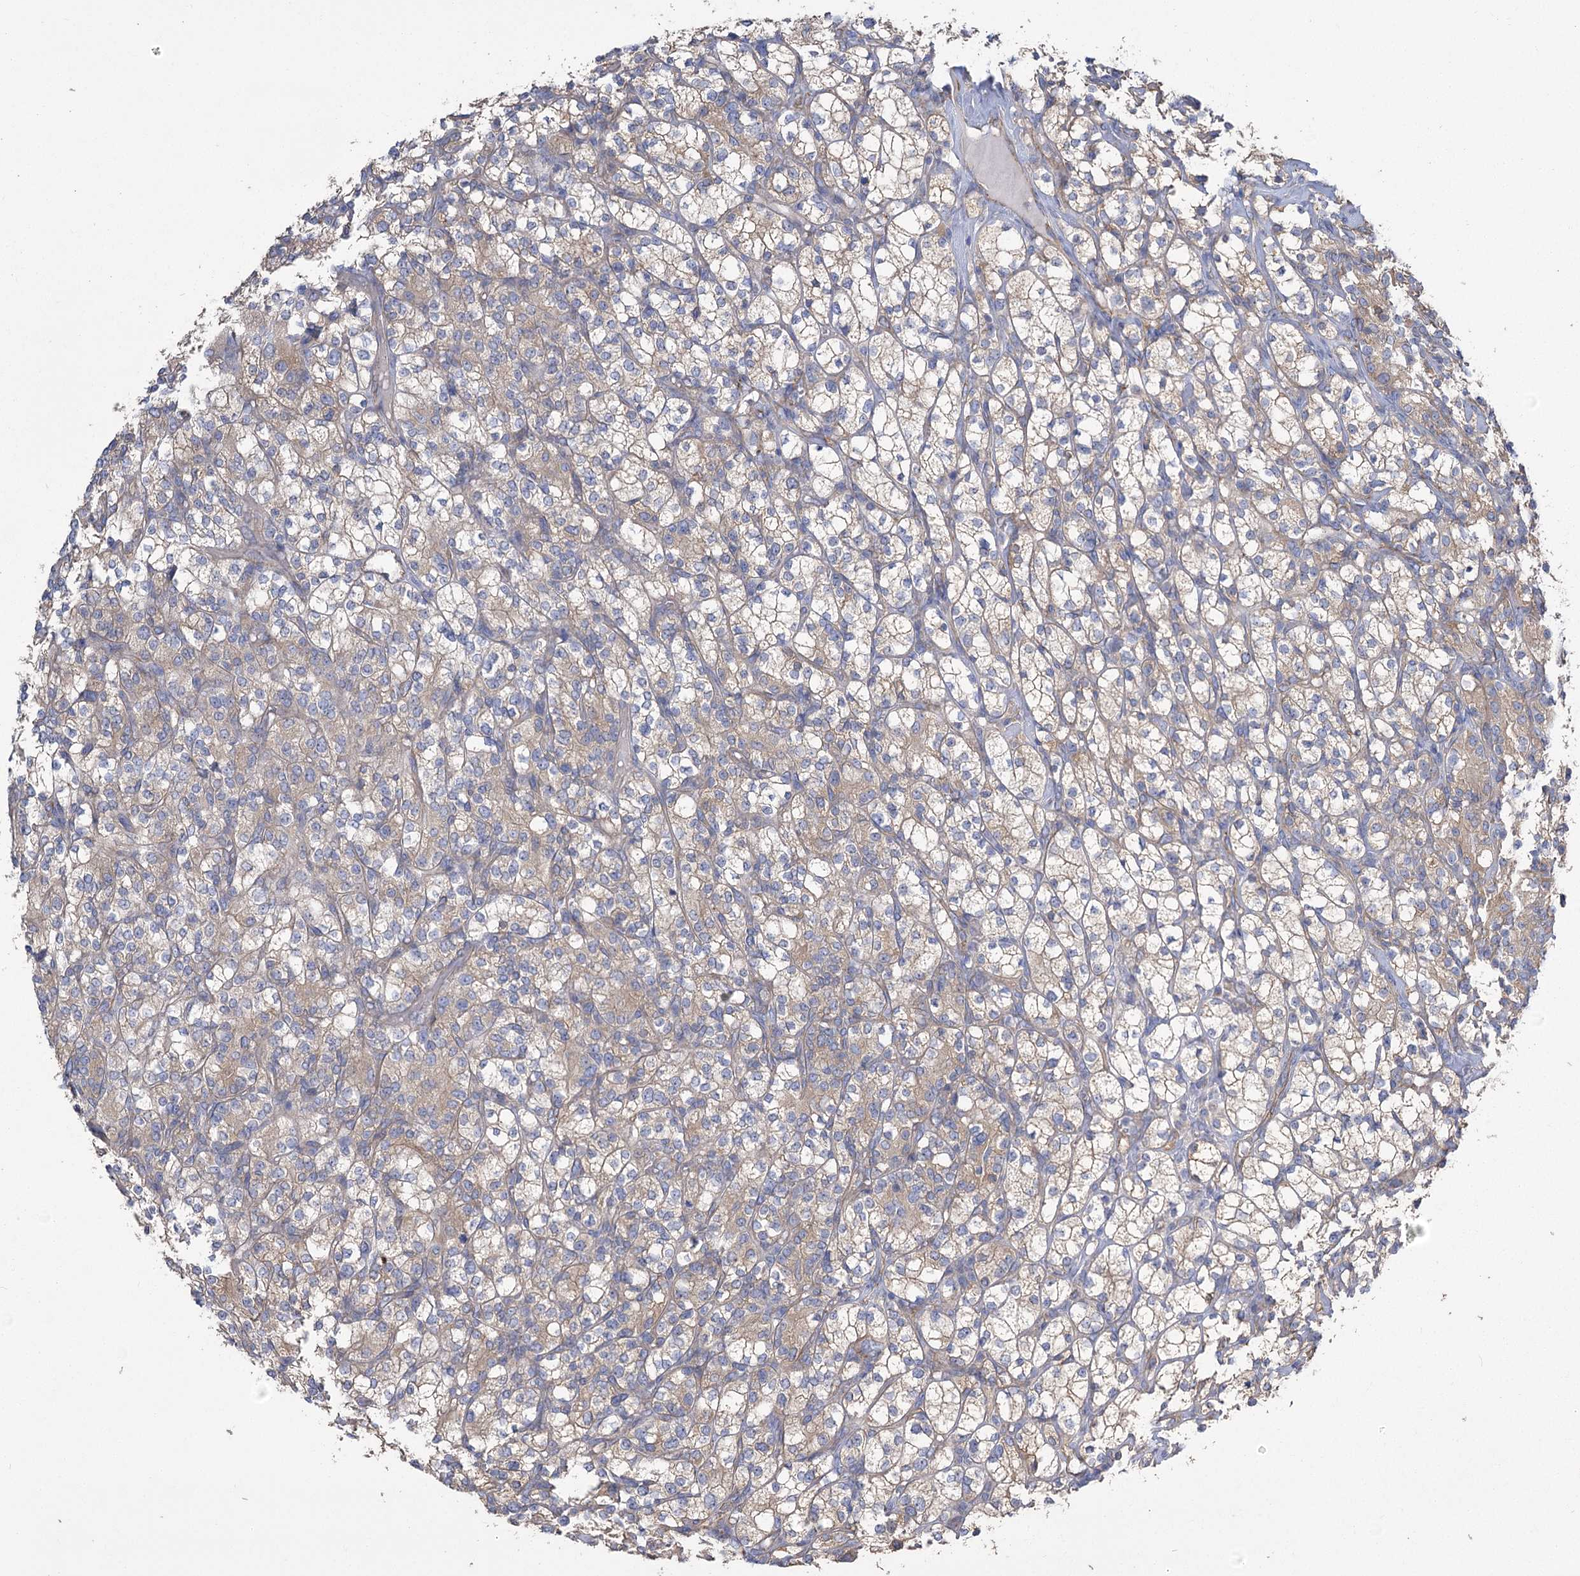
{"staining": {"intensity": "weak", "quantity": ">75%", "location": "cytoplasmic/membranous"}, "tissue": "renal cancer", "cell_type": "Tumor cells", "image_type": "cancer", "snomed": [{"axis": "morphology", "description": "Adenocarcinoma, NOS"}, {"axis": "topography", "description": "Kidney"}], "caption": "Tumor cells display low levels of weak cytoplasmic/membranous expression in approximately >75% of cells in human adenocarcinoma (renal).", "gene": "RMDN2", "patient": {"sex": "male", "age": 77}}